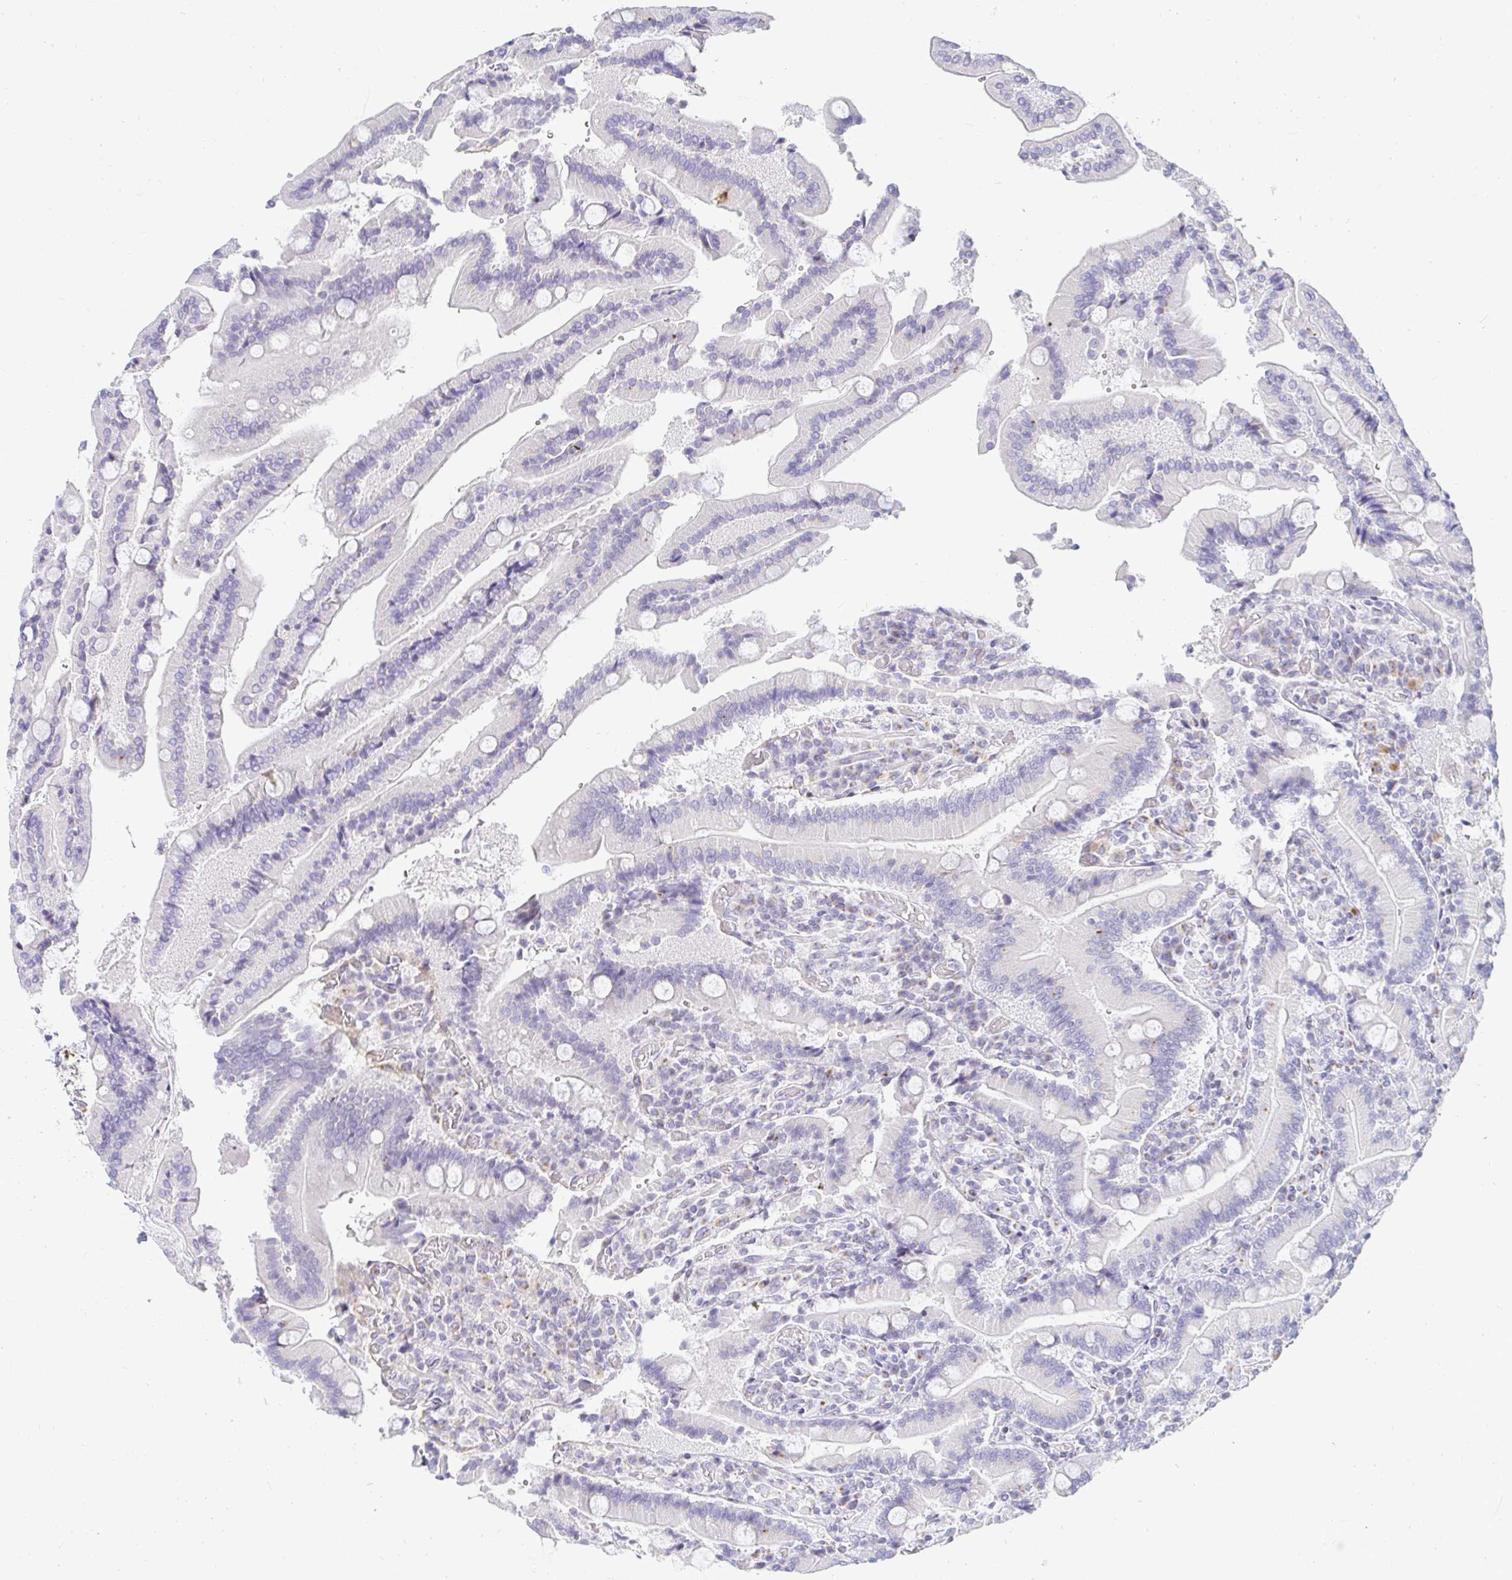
{"staining": {"intensity": "strong", "quantity": "<25%", "location": "cytoplasmic/membranous"}, "tissue": "duodenum", "cell_type": "Glandular cells", "image_type": "normal", "snomed": [{"axis": "morphology", "description": "Normal tissue, NOS"}, {"axis": "topography", "description": "Duodenum"}], "caption": "This is an image of immunohistochemistry staining of benign duodenum, which shows strong expression in the cytoplasmic/membranous of glandular cells.", "gene": "OR51D1", "patient": {"sex": "female", "age": 62}}